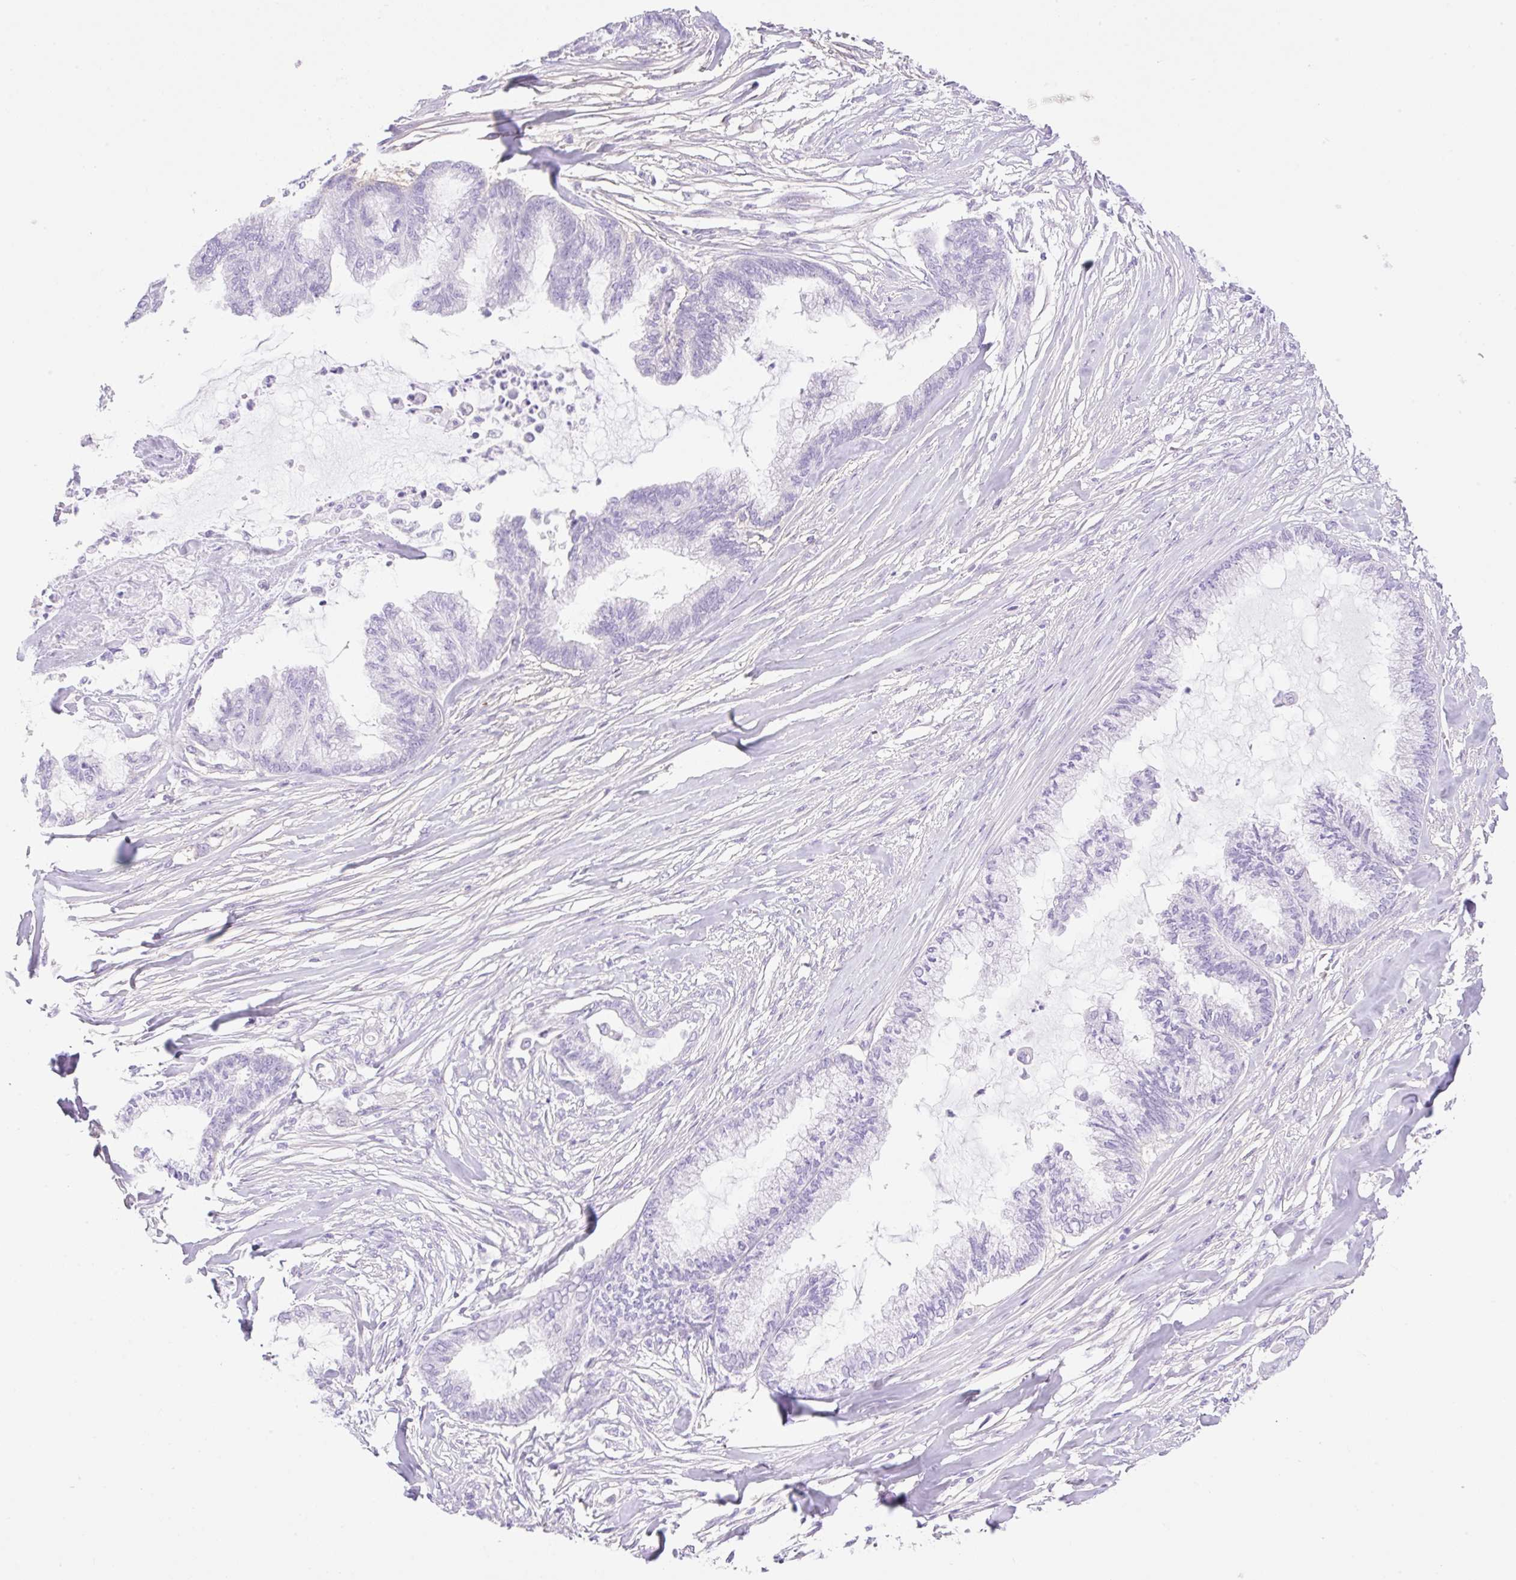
{"staining": {"intensity": "negative", "quantity": "none", "location": "none"}, "tissue": "endometrial cancer", "cell_type": "Tumor cells", "image_type": "cancer", "snomed": [{"axis": "morphology", "description": "Adenocarcinoma, NOS"}, {"axis": "topography", "description": "Endometrium"}], "caption": "Tumor cells show no significant staining in adenocarcinoma (endometrial). (IHC, brightfield microscopy, high magnification).", "gene": "CDX1", "patient": {"sex": "female", "age": 86}}